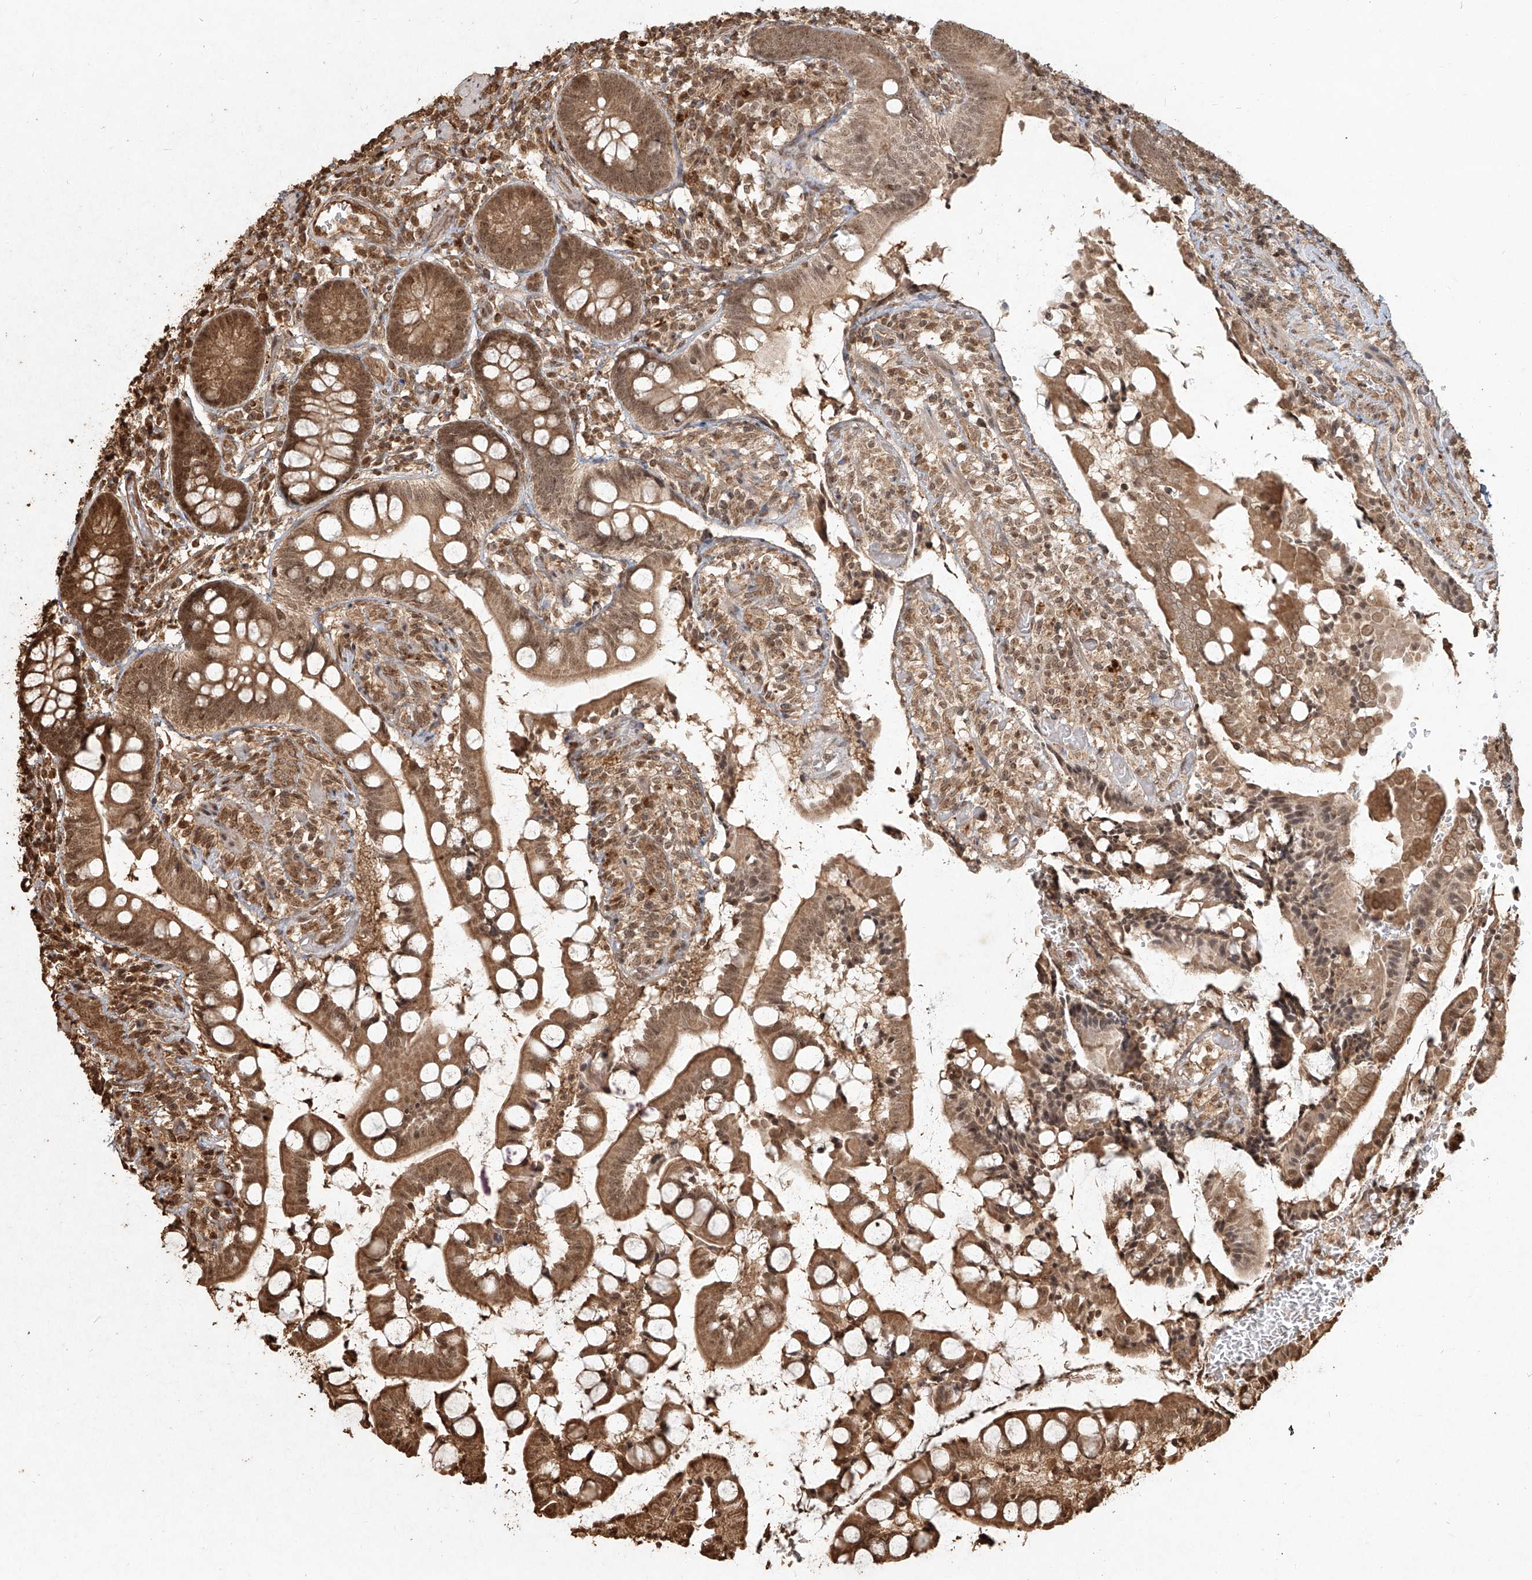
{"staining": {"intensity": "moderate", "quantity": ">75%", "location": "cytoplasmic/membranous,nuclear"}, "tissue": "small intestine", "cell_type": "Glandular cells", "image_type": "normal", "snomed": [{"axis": "morphology", "description": "Normal tissue, NOS"}, {"axis": "topography", "description": "Small intestine"}], "caption": "Immunohistochemistry staining of benign small intestine, which displays medium levels of moderate cytoplasmic/membranous,nuclear staining in about >75% of glandular cells indicating moderate cytoplasmic/membranous,nuclear protein expression. The staining was performed using DAB (3,3'-diaminobenzidine) (brown) for protein detection and nuclei were counterstained in hematoxylin (blue).", "gene": "UBE2K", "patient": {"sex": "male", "age": 52}}